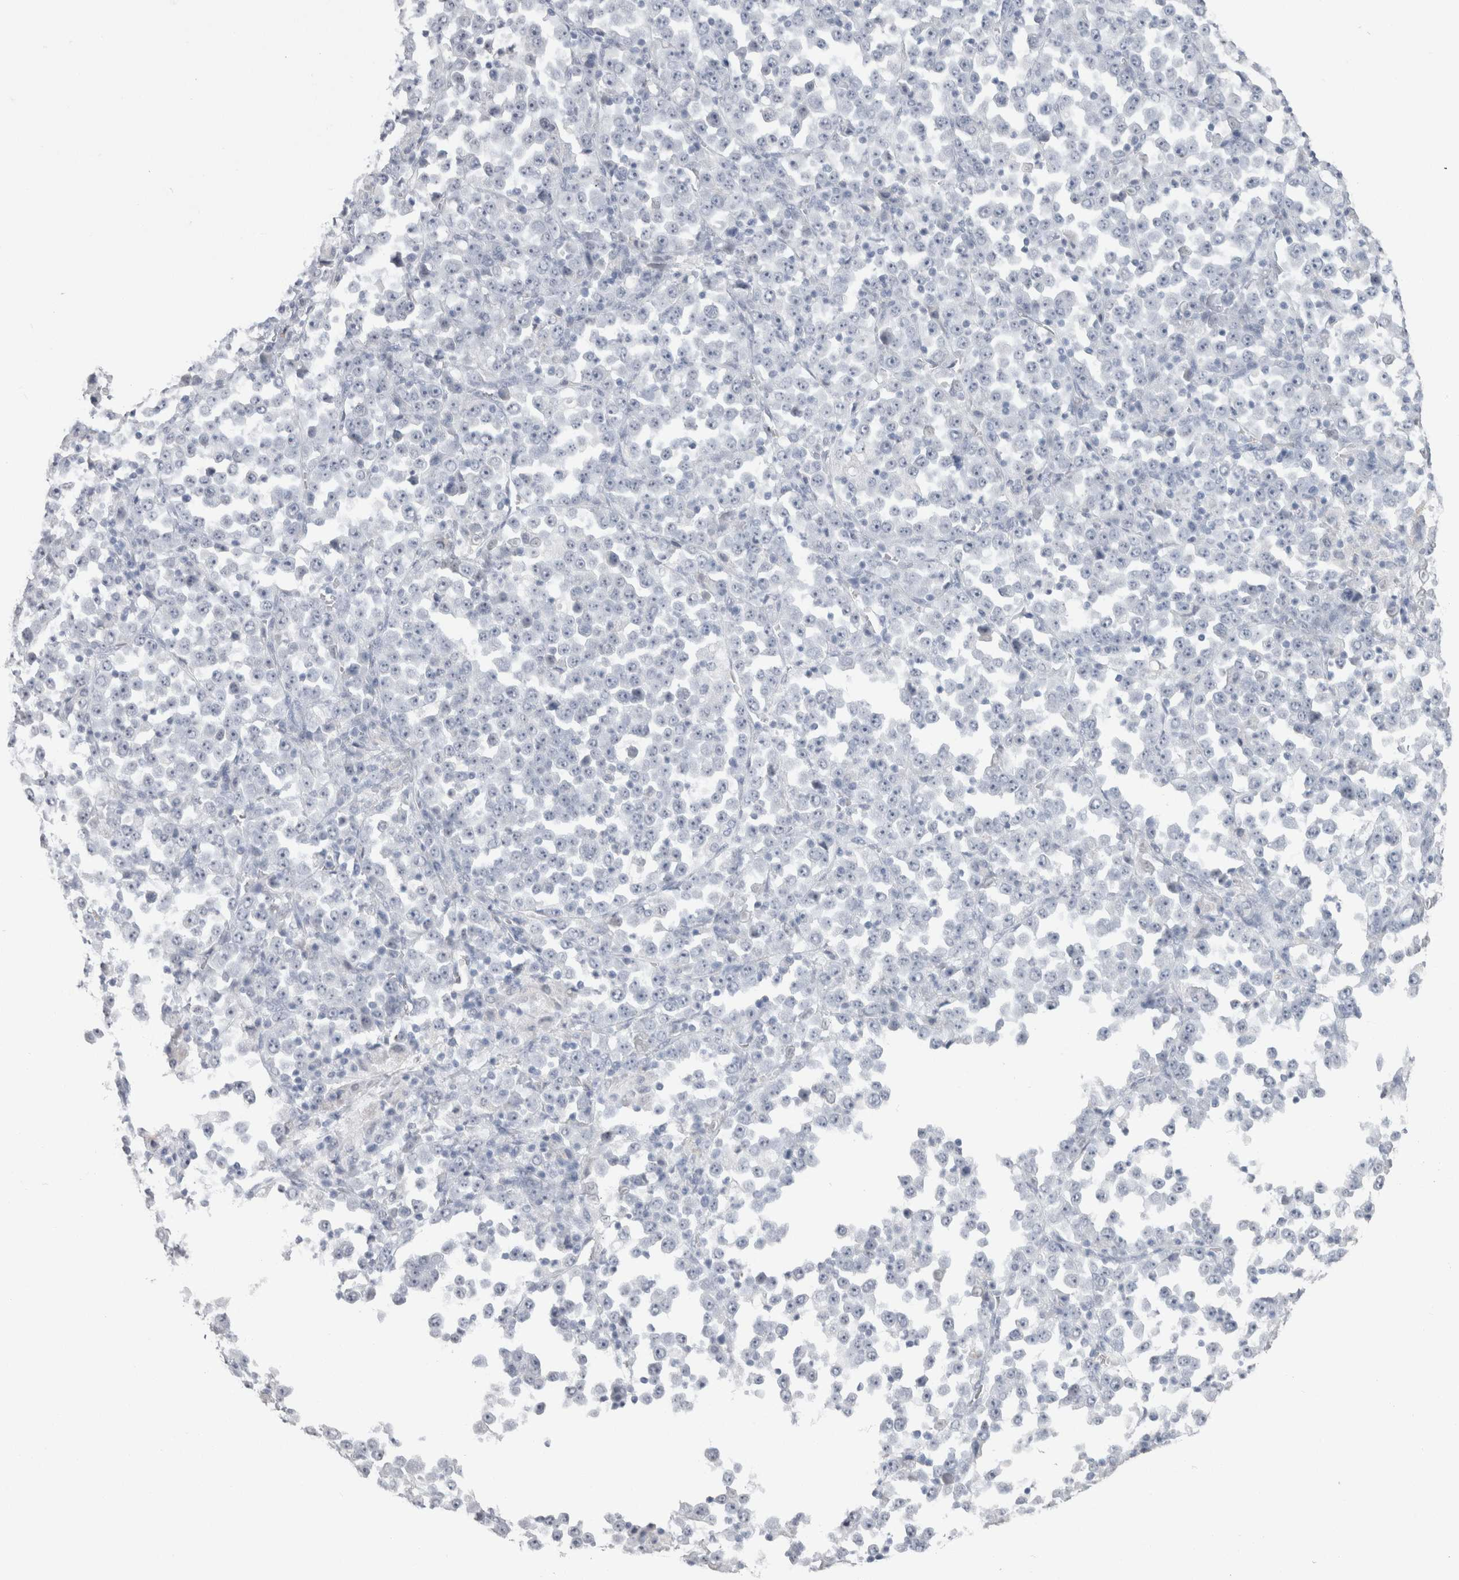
{"staining": {"intensity": "negative", "quantity": "none", "location": "none"}, "tissue": "stomach cancer", "cell_type": "Tumor cells", "image_type": "cancer", "snomed": [{"axis": "morphology", "description": "Normal tissue, NOS"}, {"axis": "morphology", "description": "Adenocarcinoma, NOS"}, {"axis": "topography", "description": "Stomach, upper"}, {"axis": "topography", "description": "Stomach"}], "caption": "Immunohistochemistry of stomach adenocarcinoma exhibits no staining in tumor cells.", "gene": "CDH17", "patient": {"sex": "male", "age": 59}}